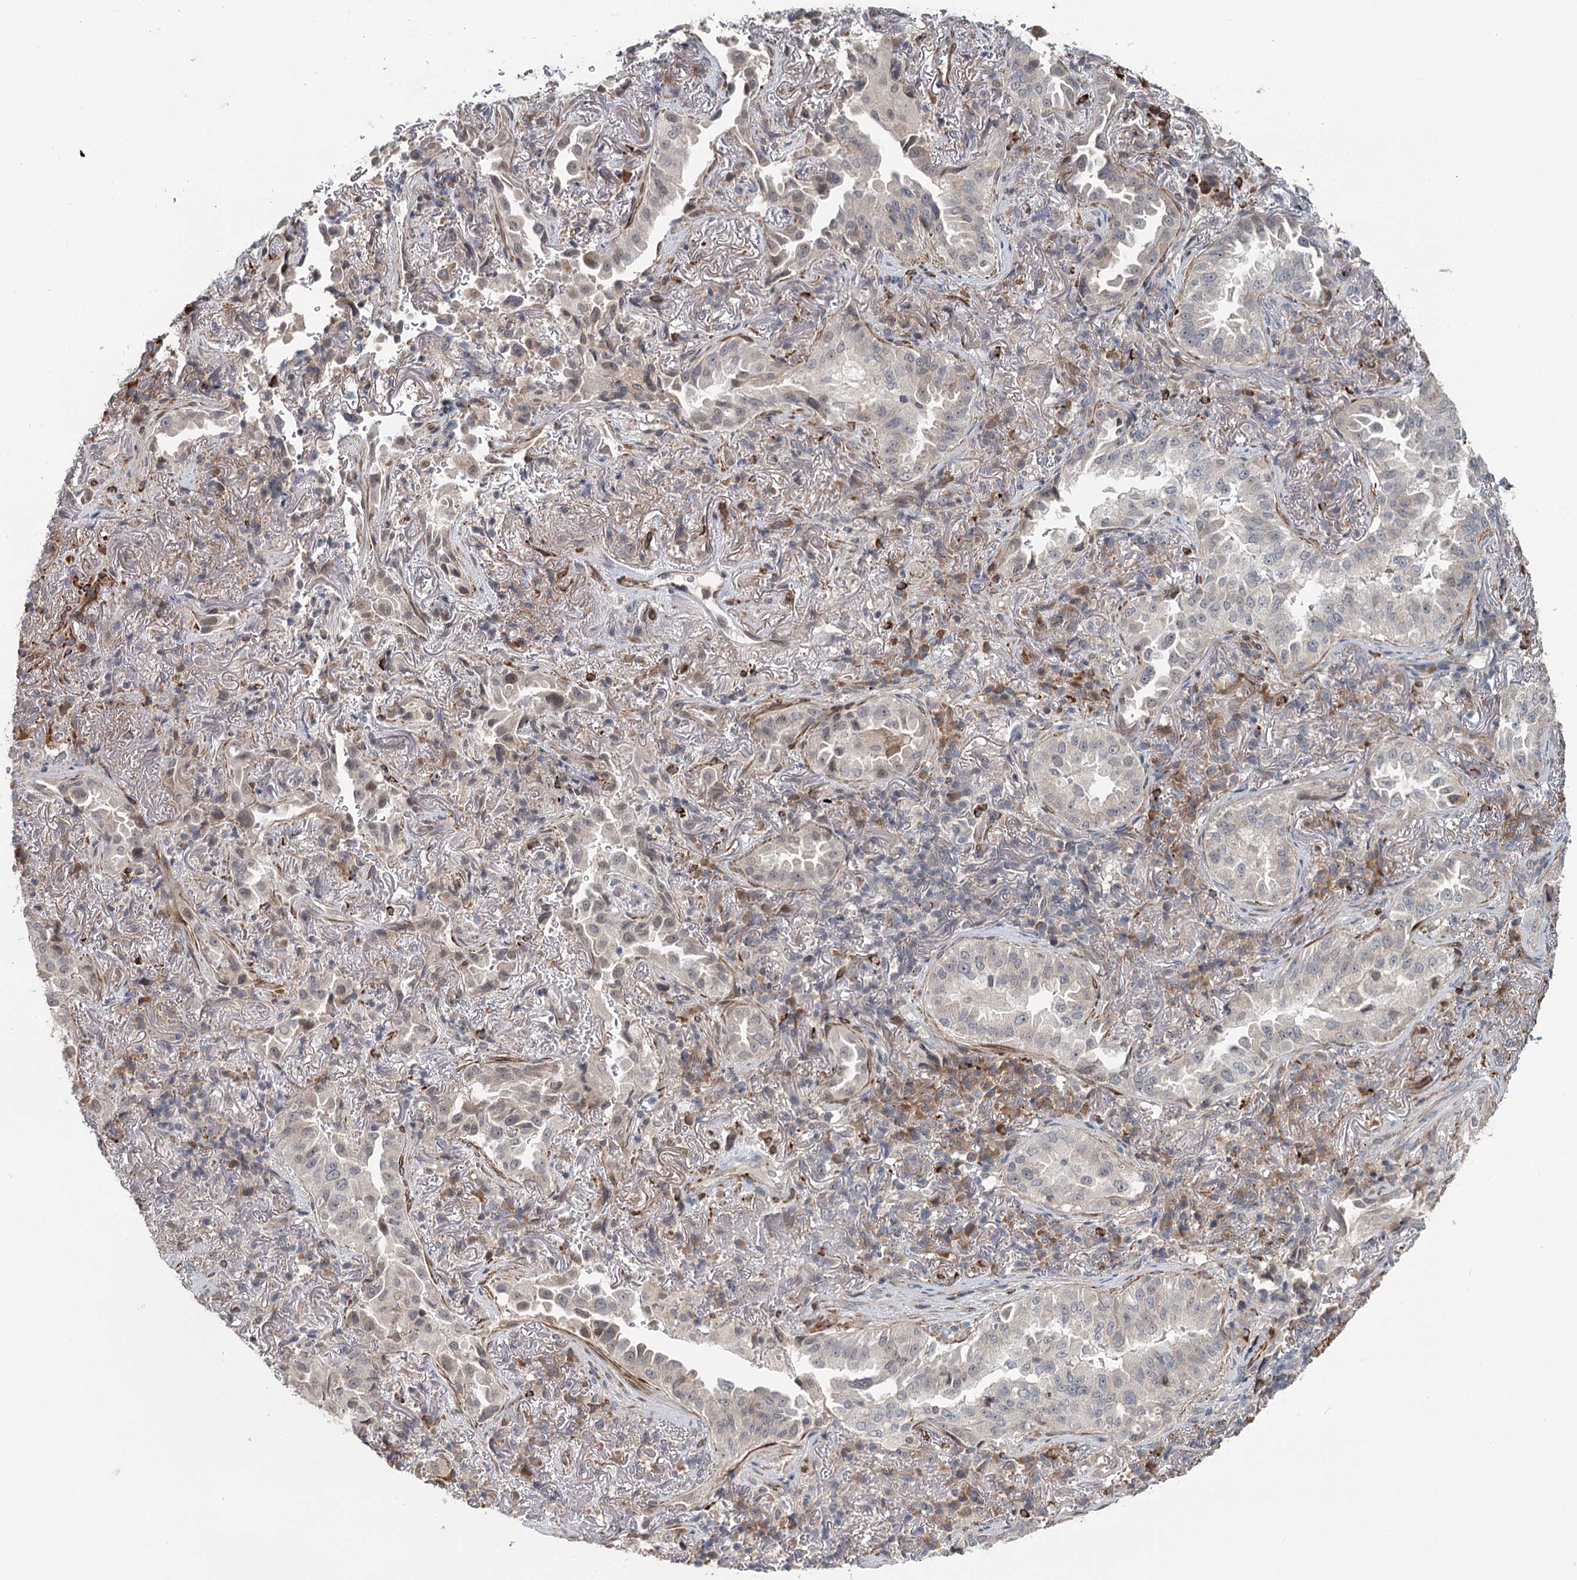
{"staining": {"intensity": "negative", "quantity": "none", "location": "none"}, "tissue": "lung cancer", "cell_type": "Tumor cells", "image_type": "cancer", "snomed": [{"axis": "morphology", "description": "Adenocarcinoma, NOS"}, {"axis": "topography", "description": "Lung"}], "caption": "The immunohistochemistry (IHC) micrograph has no significant positivity in tumor cells of adenocarcinoma (lung) tissue. Nuclei are stained in blue.", "gene": "RNF111", "patient": {"sex": "female", "age": 69}}